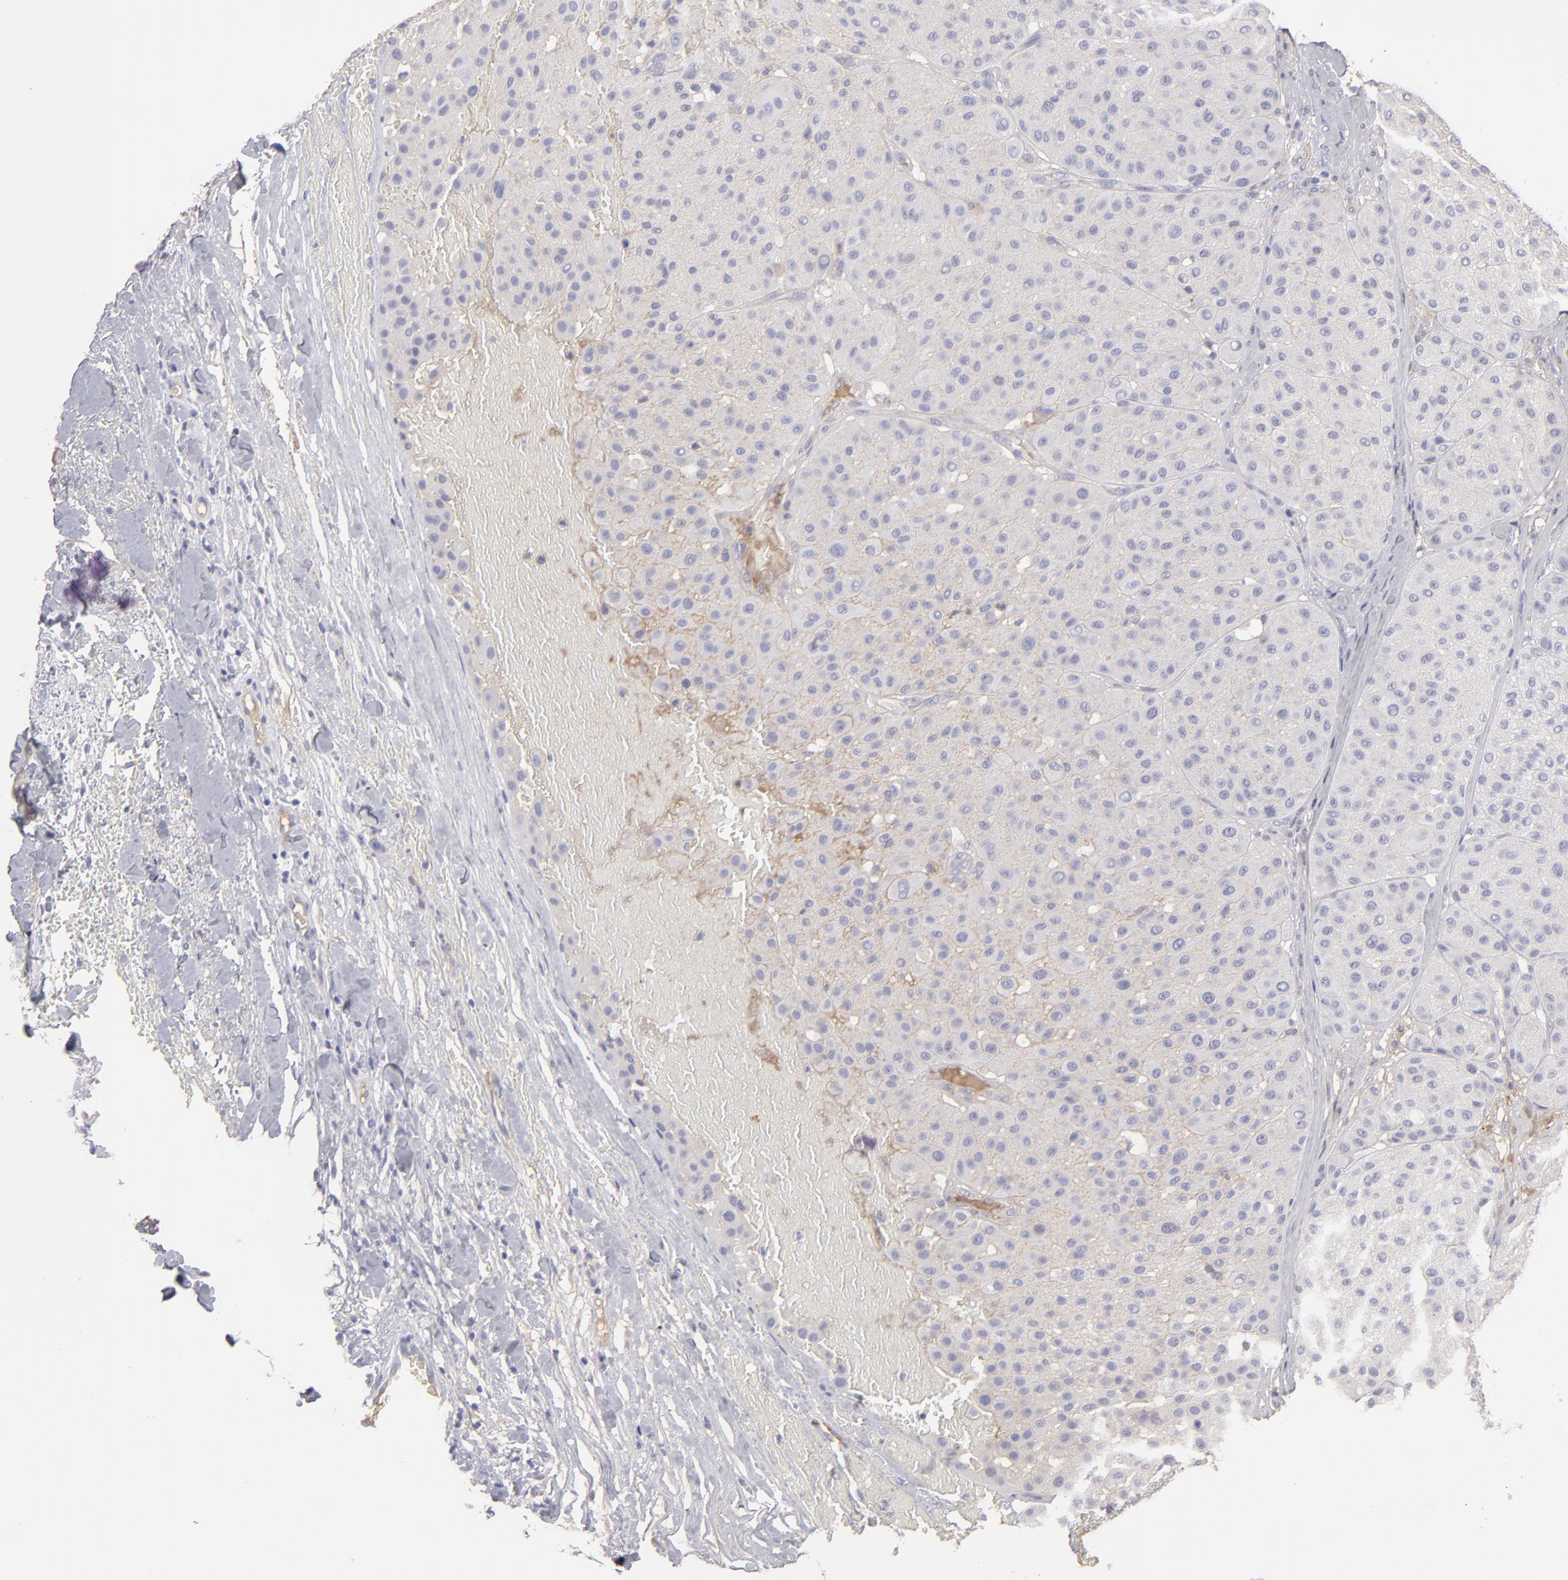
{"staining": {"intensity": "negative", "quantity": "none", "location": "none"}, "tissue": "melanoma", "cell_type": "Tumor cells", "image_type": "cancer", "snomed": [{"axis": "morphology", "description": "Normal tissue, NOS"}, {"axis": "morphology", "description": "Malignant melanoma, Metastatic site"}, {"axis": "topography", "description": "Skin"}], "caption": "A micrograph of human melanoma is negative for staining in tumor cells. Nuclei are stained in blue.", "gene": "ABCC4", "patient": {"sex": "male", "age": 41}}